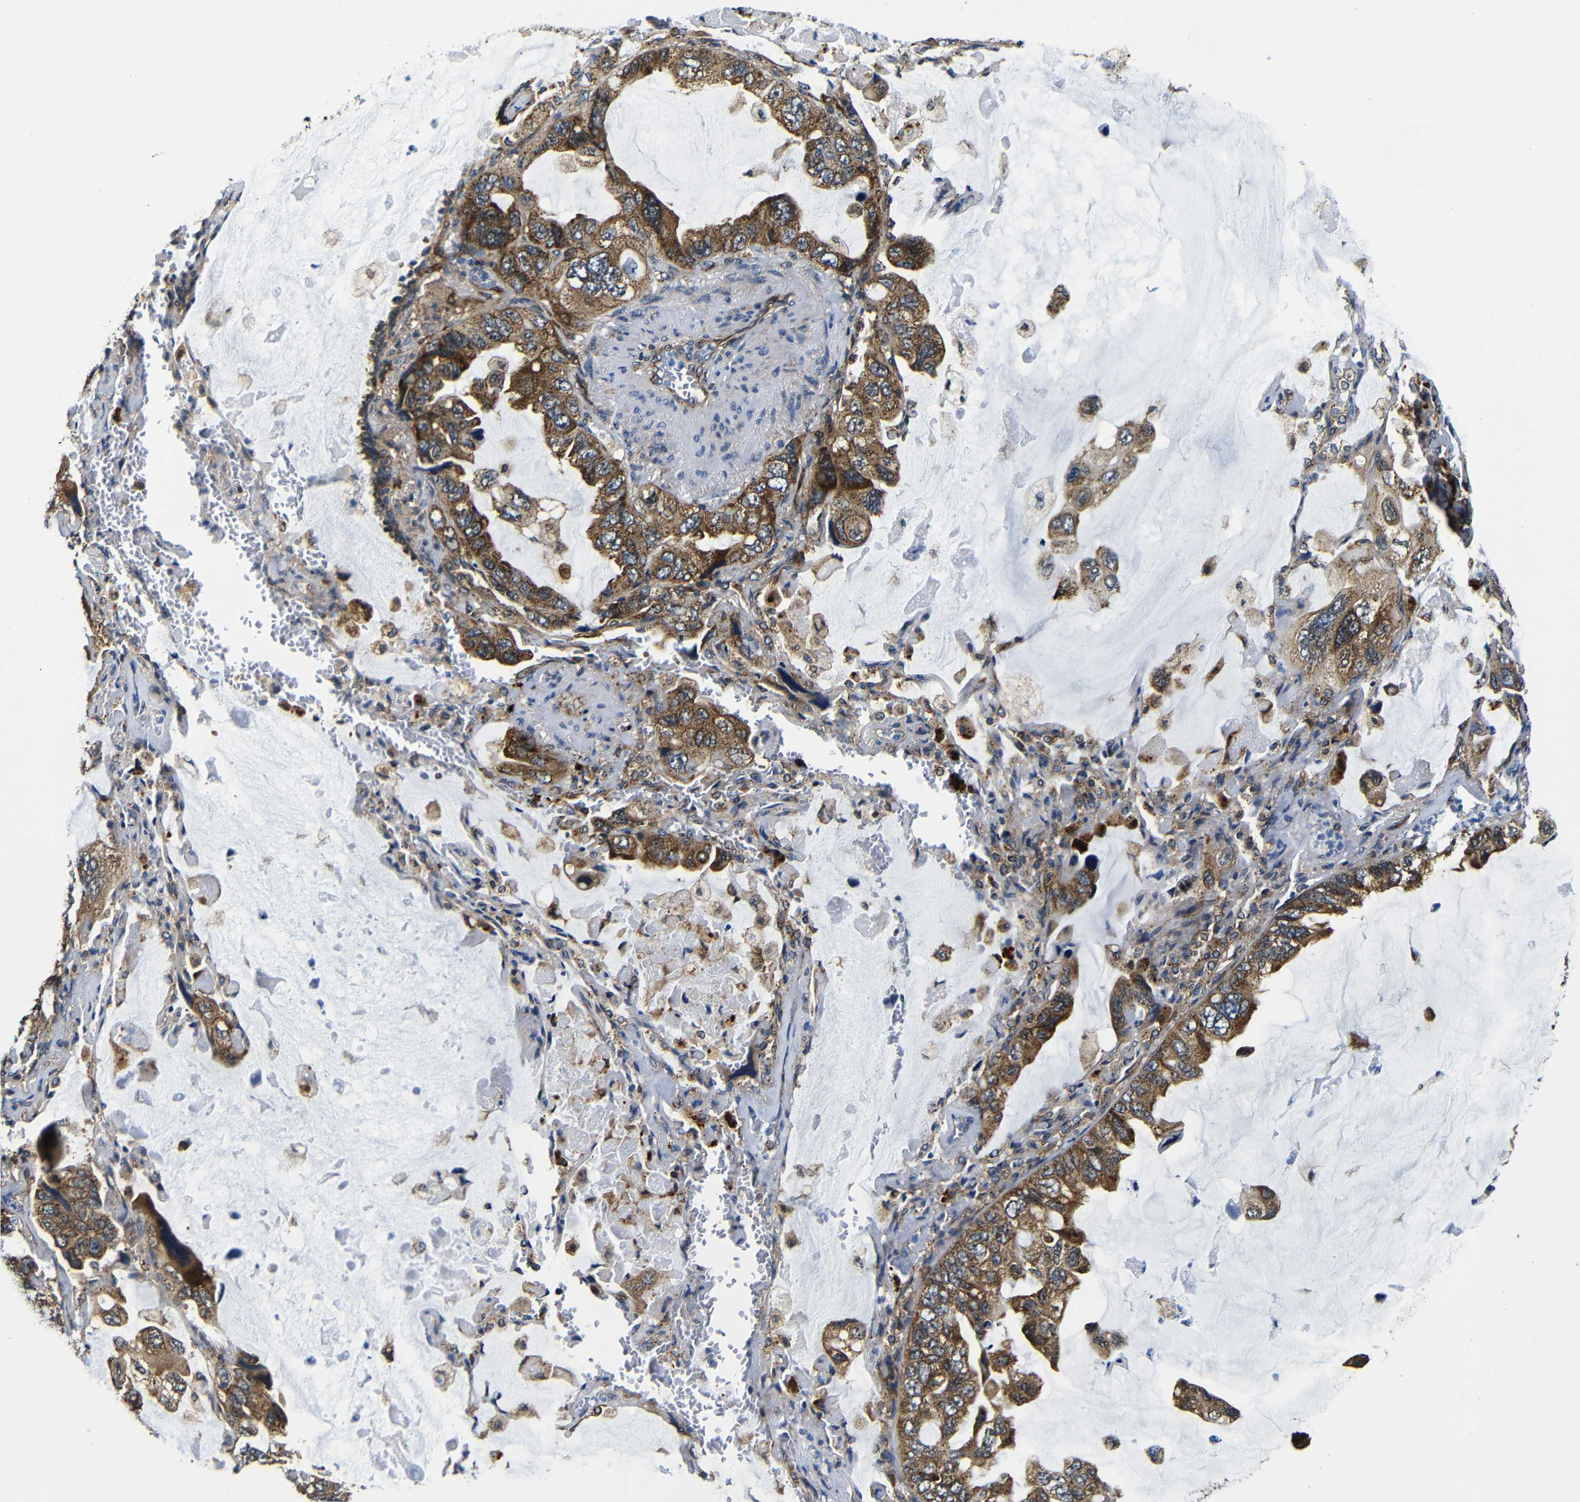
{"staining": {"intensity": "moderate", "quantity": ">75%", "location": "cytoplasmic/membranous"}, "tissue": "lung cancer", "cell_type": "Tumor cells", "image_type": "cancer", "snomed": [{"axis": "morphology", "description": "Squamous cell carcinoma, NOS"}, {"axis": "topography", "description": "Lung"}], "caption": "The histopathology image reveals staining of lung squamous cell carcinoma, revealing moderate cytoplasmic/membranous protein expression (brown color) within tumor cells. Using DAB (brown) and hematoxylin (blue) stains, captured at high magnification using brightfield microscopy.", "gene": "ABCE1", "patient": {"sex": "female", "age": 73}}